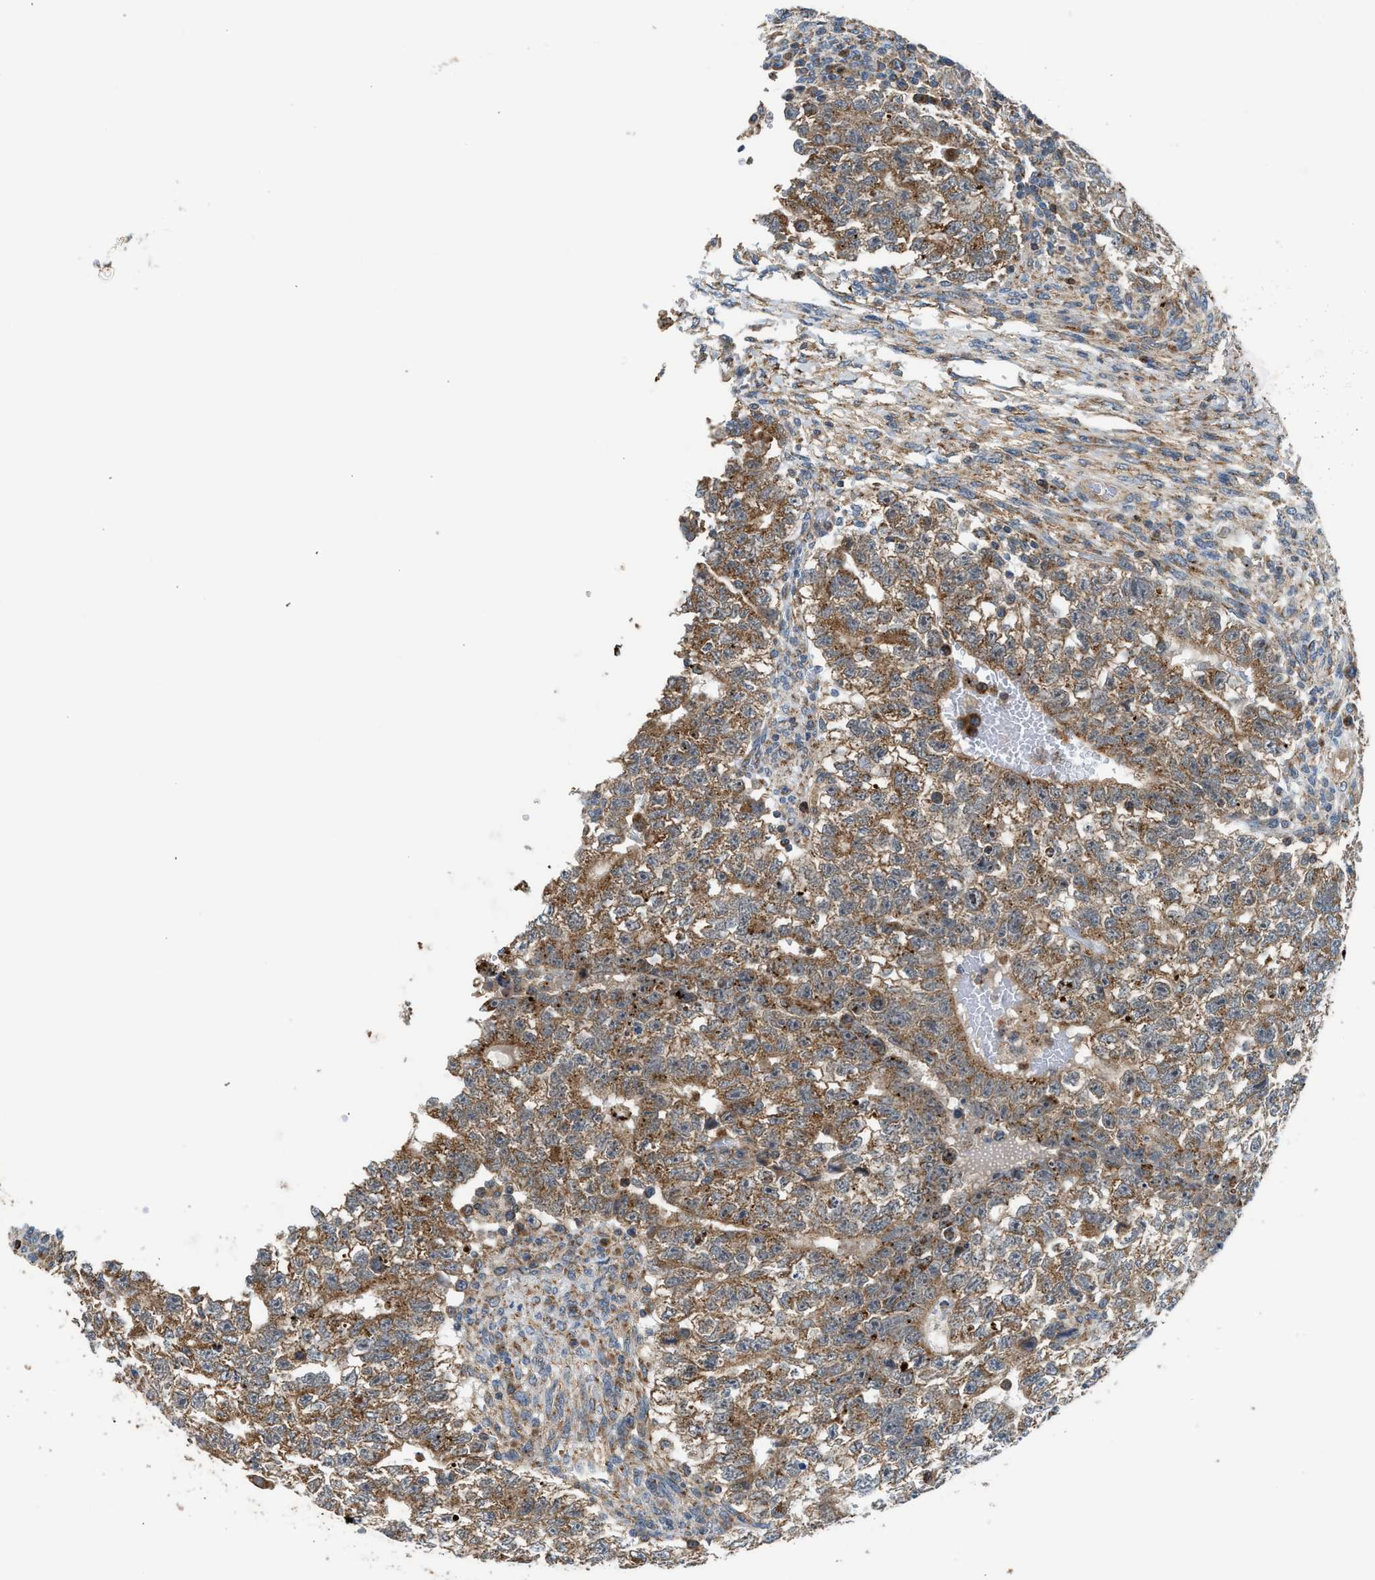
{"staining": {"intensity": "moderate", "quantity": ">75%", "location": "cytoplasmic/membranous"}, "tissue": "testis cancer", "cell_type": "Tumor cells", "image_type": "cancer", "snomed": [{"axis": "morphology", "description": "Carcinoma, Embryonal, NOS"}, {"axis": "topography", "description": "Testis"}], "caption": "Protein expression analysis of embryonal carcinoma (testis) shows moderate cytoplasmic/membranous staining in about >75% of tumor cells. The staining was performed using DAB, with brown indicating positive protein expression. Nuclei are stained blue with hematoxylin.", "gene": "STARD3", "patient": {"sex": "male", "age": 28}}